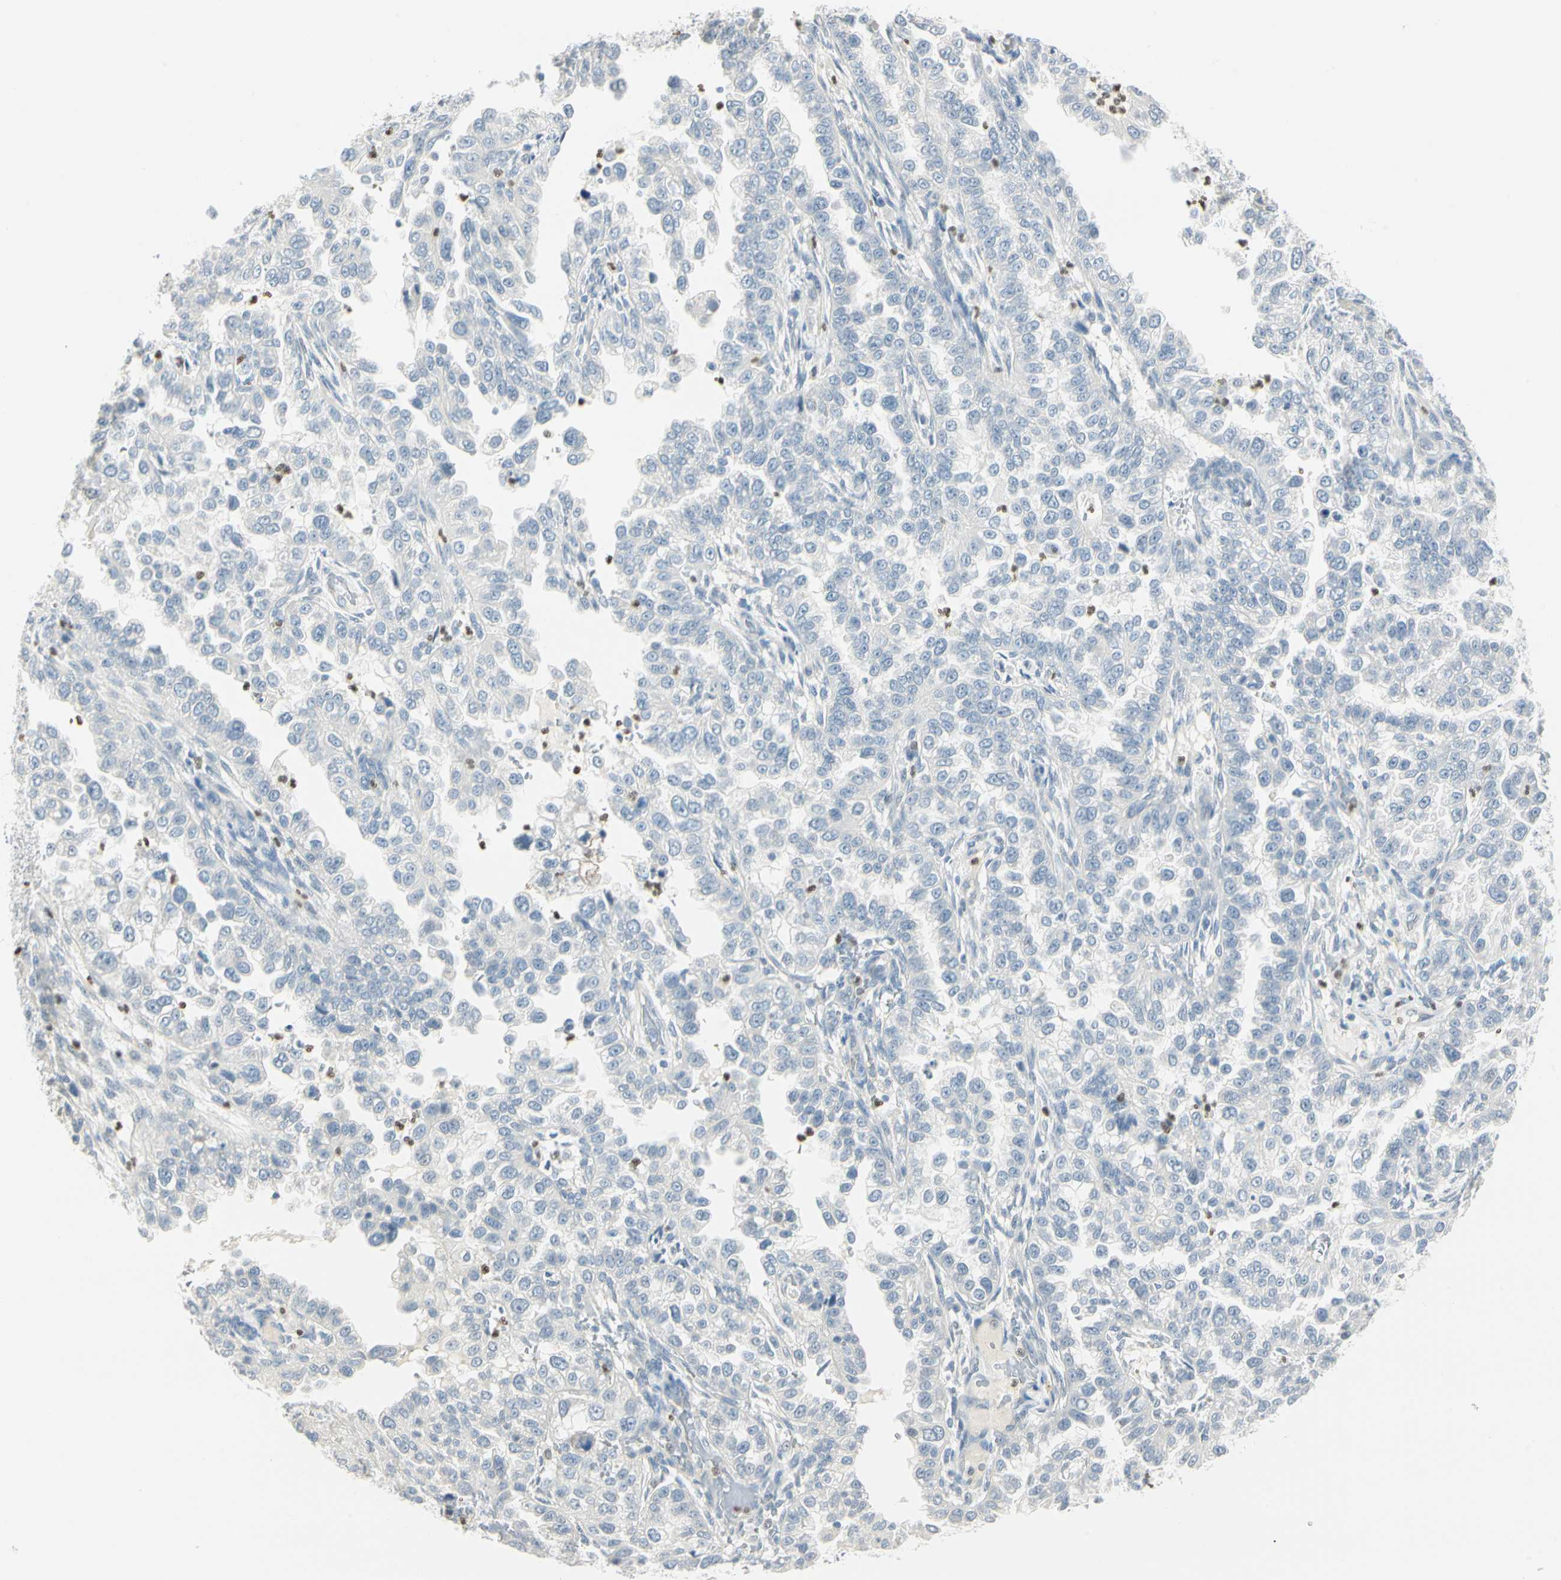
{"staining": {"intensity": "negative", "quantity": "none", "location": "none"}, "tissue": "endometrial cancer", "cell_type": "Tumor cells", "image_type": "cancer", "snomed": [{"axis": "morphology", "description": "Adenocarcinoma, NOS"}, {"axis": "topography", "description": "Endometrium"}], "caption": "This is an immunohistochemistry (IHC) photomicrograph of human endometrial cancer. There is no positivity in tumor cells.", "gene": "MLLT10", "patient": {"sex": "female", "age": 85}}